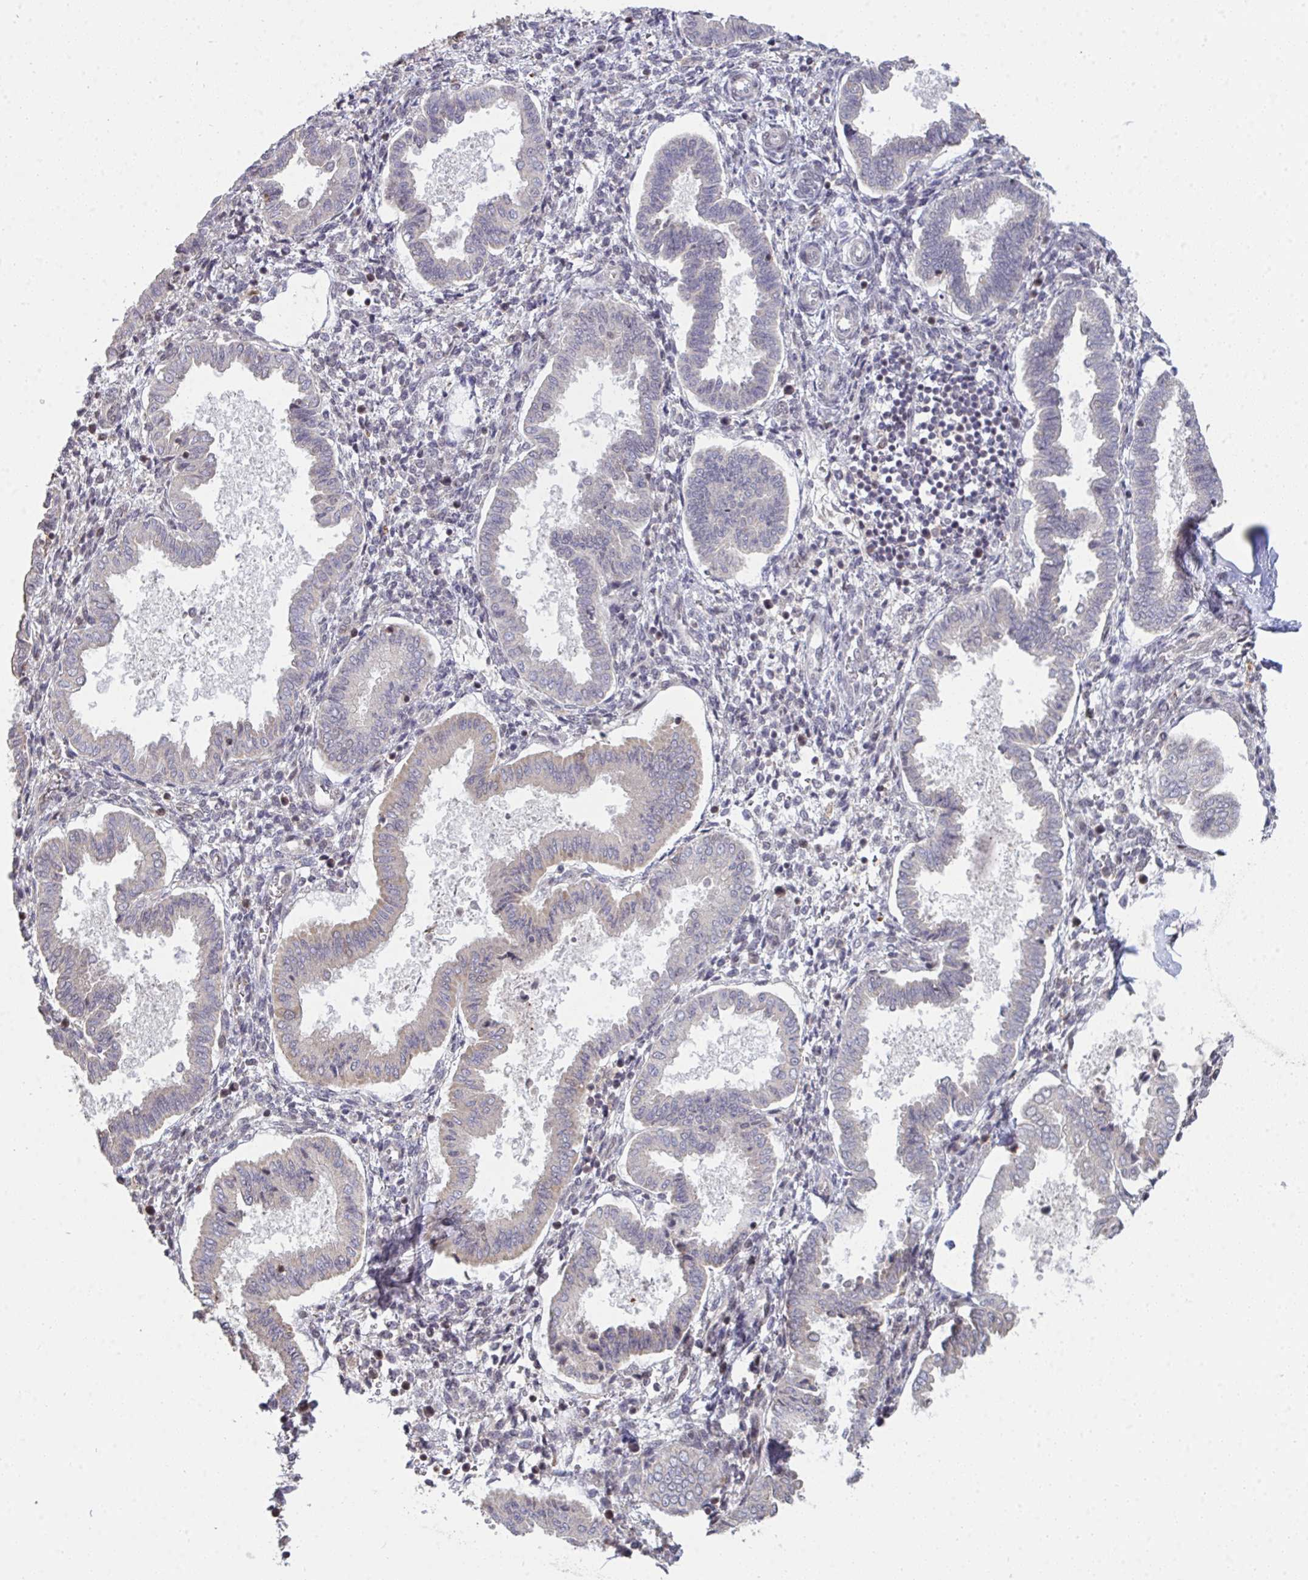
{"staining": {"intensity": "negative", "quantity": "none", "location": "none"}, "tissue": "endometrium", "cell_type": "Cells in endometrial stroma", "image_type": "normal", "snomed": [{"axis": "morphology", "description": "Normal tissue, NOS"}, {"axis": "topography", "description": "Endometrium"}], "caption": "This histopathology image is of benign endometrium stained with immunohistochemistry to label a protein in brown with the nuclei are counter-stained blue. There is no expression in cells in endometrial stroma. (DAB IHC with hematoxylin counter stain).", "gene": "SAP30", "patient": {"sex": "female", "age": 24}}